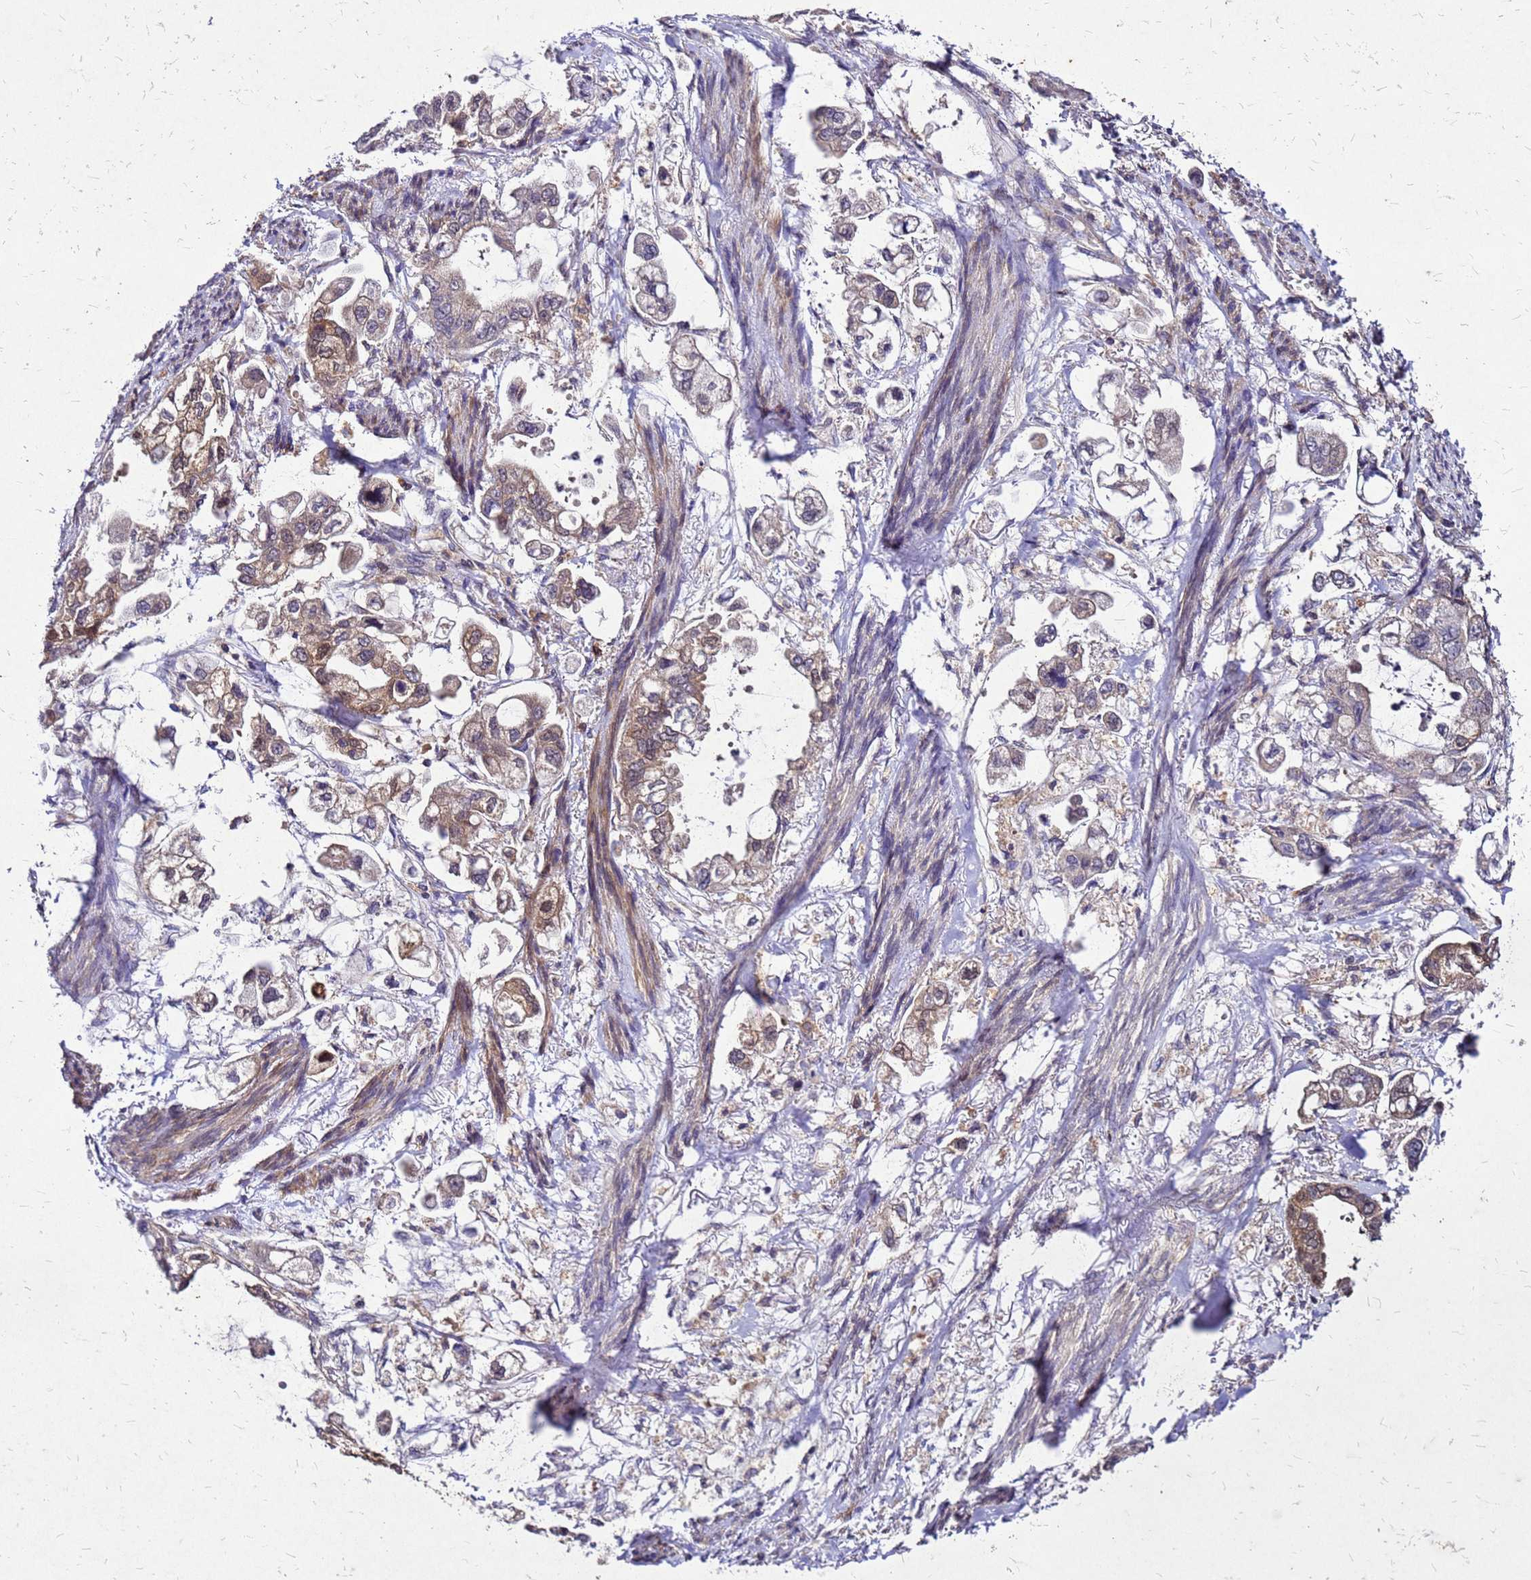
{"staining": {"intensity": "moderate", "quantity": "<25%", "location": "cytoplasmic/membranous"}, "tissue": "stomach cancer", "cell_type": "Tumor cells", "image_type": "cancer", "snomed": [{"axis": "morphology", "description": "Adenocarcinoma, NOS"}, {"axis": "topography", "description": "Stomach"}], "caption": "An image of human stomach cancer (adenocarcinoma) stained for a protein exhibits moderate cytoplasmic/membranous brown staining in tumor cells.", "gene": "DUSP23", "patient": {"sex": "male", "age": 62}}